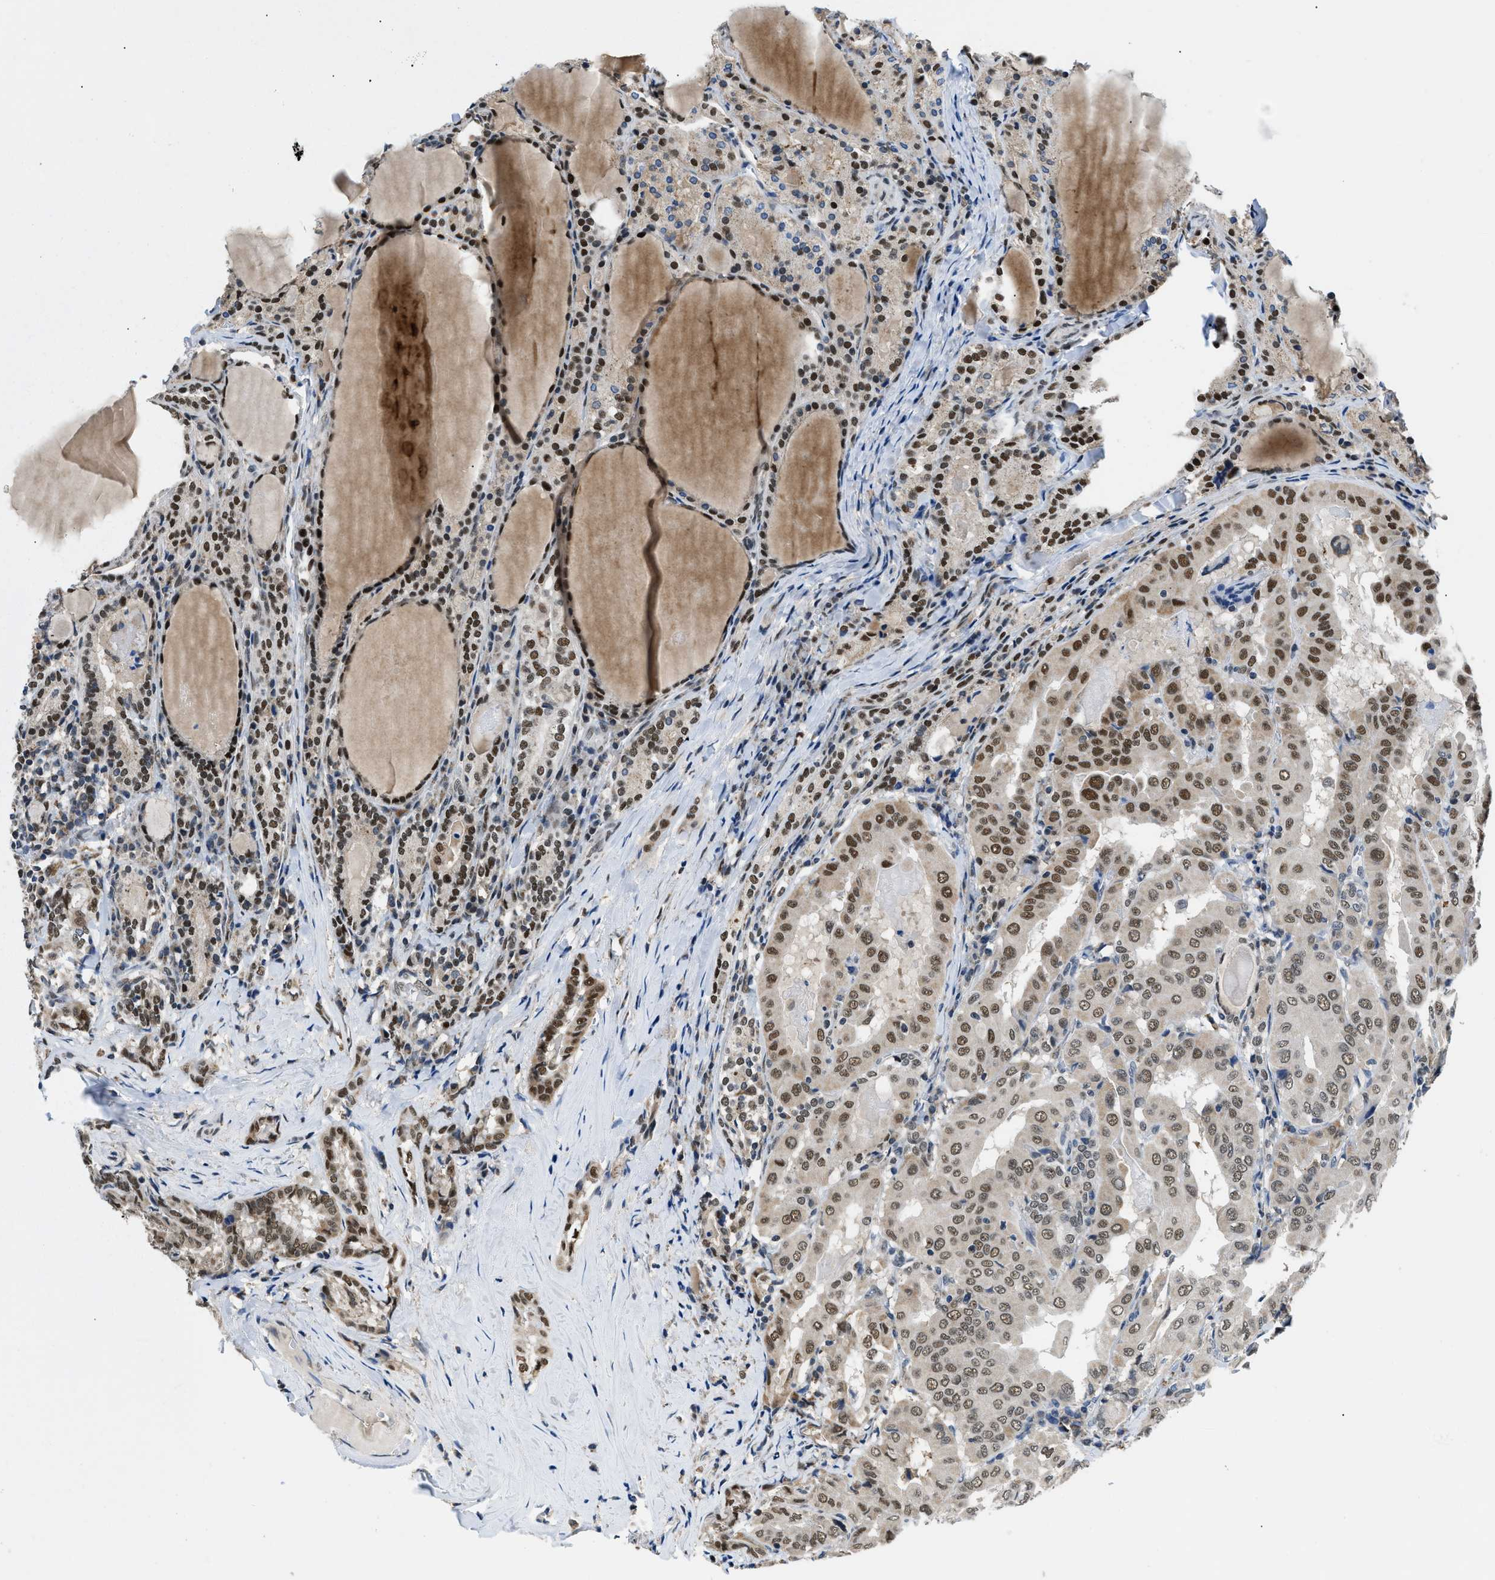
{"staining": {"intensity": "strong", "quantity": ">75%", "location": "nuclear"}, "tissue": "thyroid cancer", "cell_type": "Tumor cells", "image_type": "cancer", "snomed": [{"axis": "morphology", "description": "Papillary adenocarcinoma, NOS"}, {"axis": "topography", "description": "Thyroid gland"}], "caption": "Papillary adenocarcinoma (thyroid) tissue shows strong nuclear positivity in about >75% of tumor cells", "gene": "KDM3B", "patient": {"sex": "female", "age": 42}}